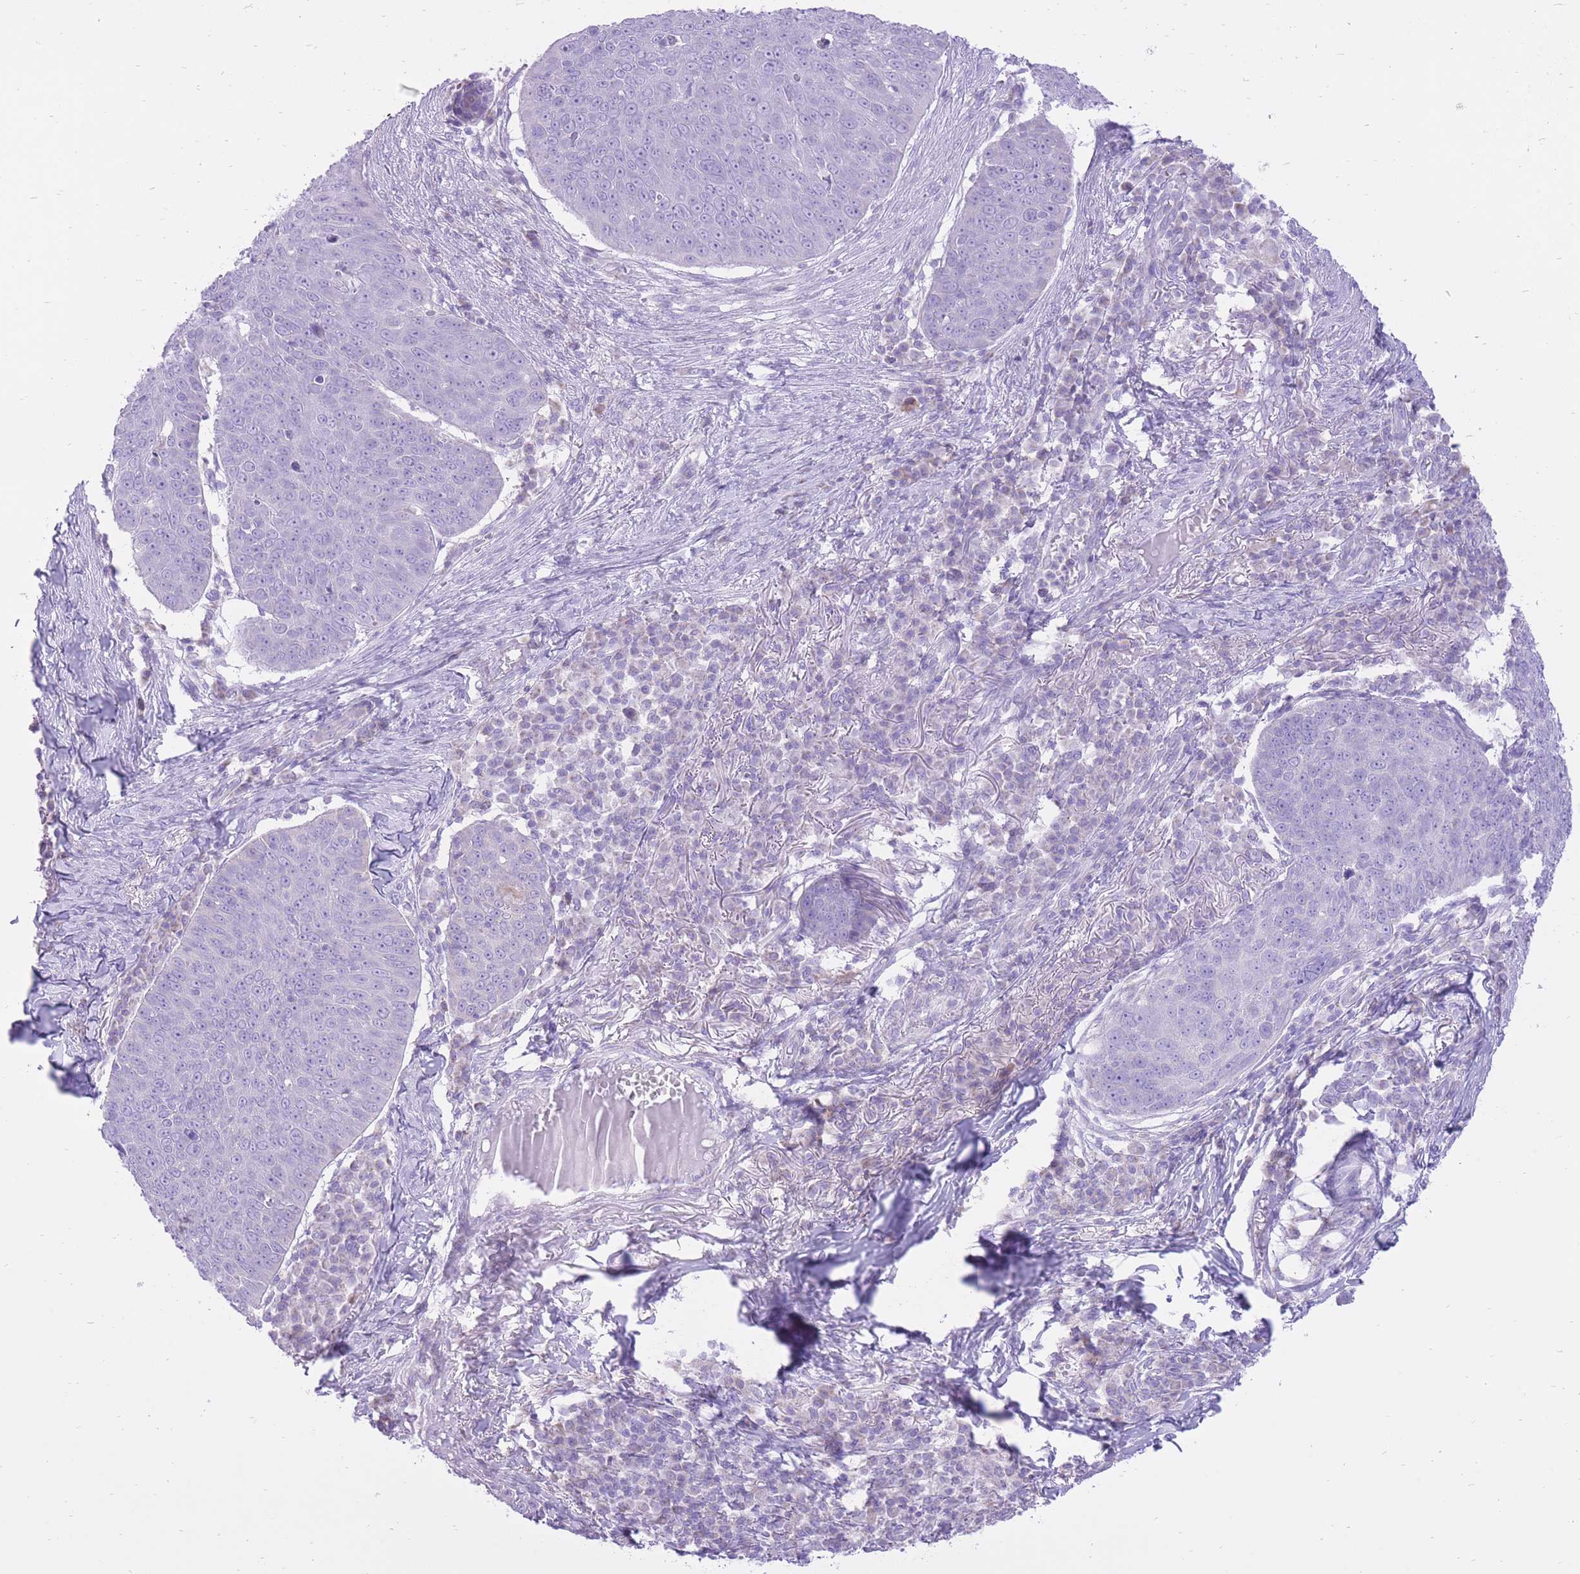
{"staining": {"intensity": "negative", "quantity": "none", "location": "none"}, "tissue": "skin cancer", "cell_type": "Tumor cells", "image_type": "cancer", "snomed": [{"axis": "morphology", "description": "Squamous cell carcinoma, NOS"}, {"axis": "topography", "description": "Skin"}], "caption": "There is no significant positivity in tumor cells of skin cancer (squamous cell carcinoma).", "gene": "SLC4A4", "patient": {"sex": "male", "age": 71}}